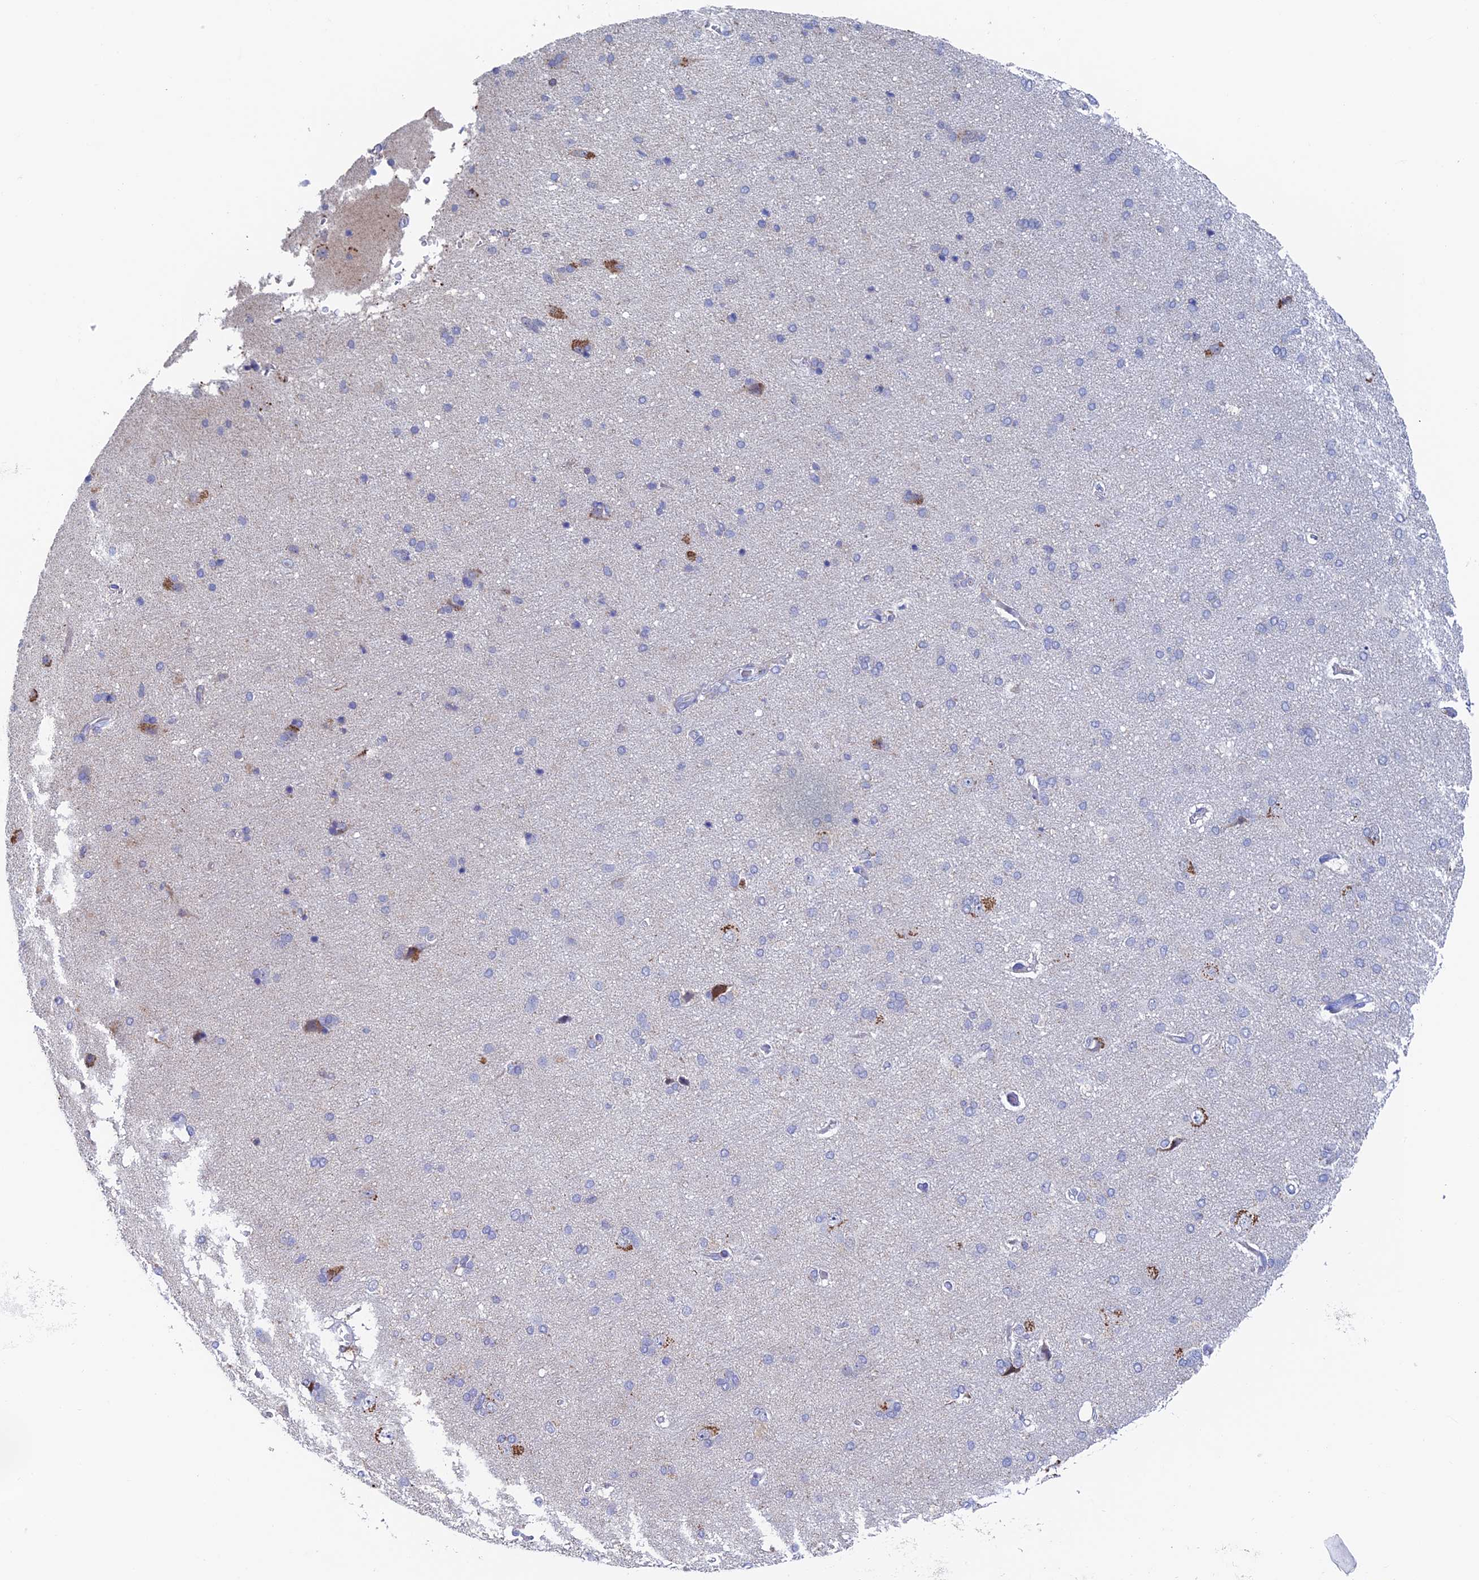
{"staining": {"intensity": "negative", "quantity": "none", "location": "none"}, "tissue": "cerebral cortex", "cell_type": "Endothelial cells", "image_type": "normal", "snomed": [{"axis": "morphology", "description": "Normal tissue, NOS"}, {"axis": "topography", "description": "Cerebral cortex"}], "caption": "High magnification brightfield microscopy of normal cerebral cortex stained with DAB (3,3'-diaminobenzidine) (brown) and counterstained with hematoxylin (blue): endothelial cells show no significant expression. (DAB immunohistochemistry (IHC), high magnification).", "gene": "REXO5", "patient": {"sex": "male", "age": 62}}